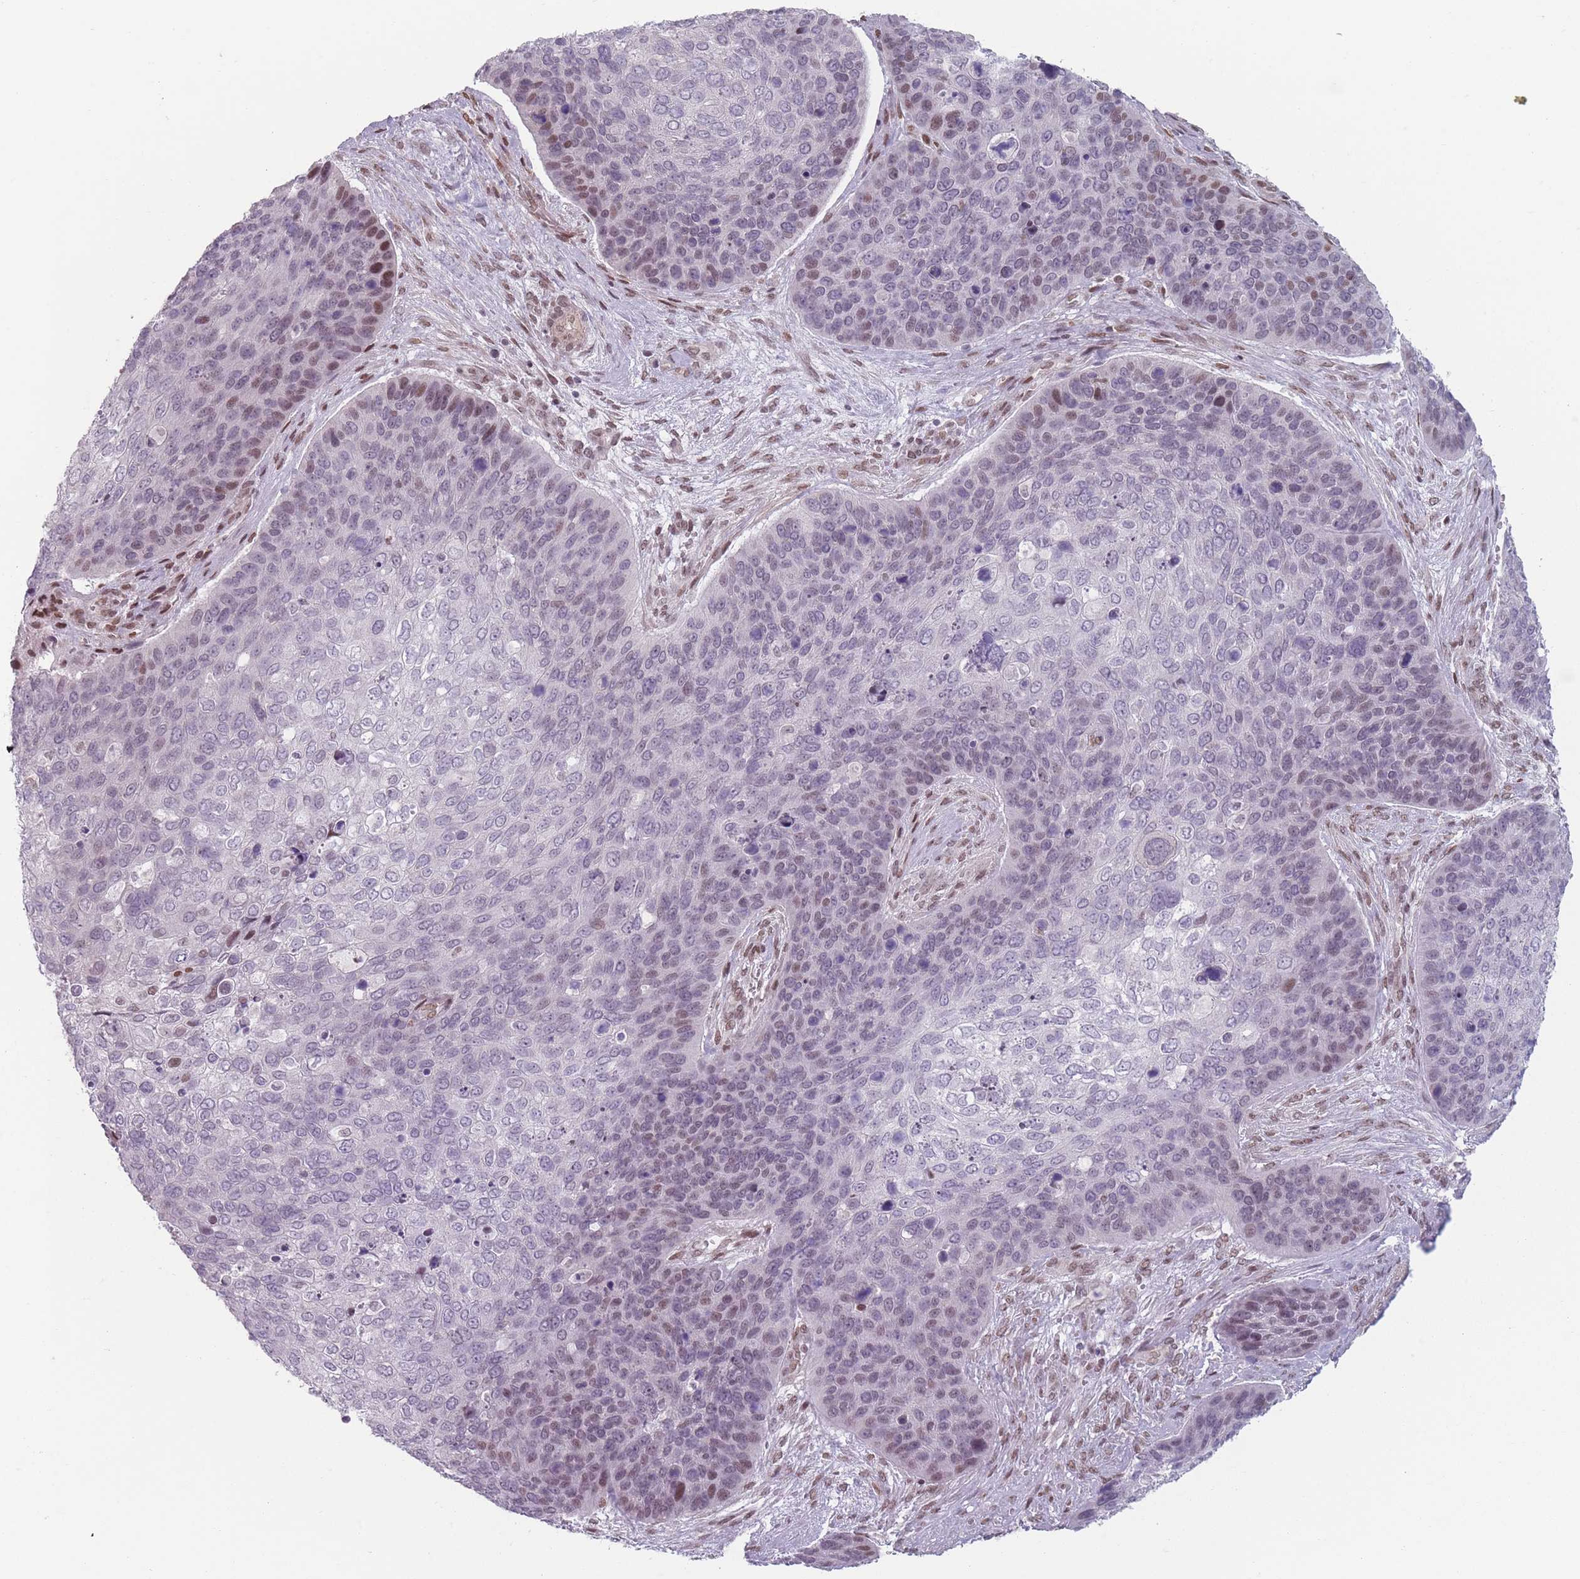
{"staining": {"intensity": "moderate", "quantity": "25%-75%", "location": "nuclear"}, "tissue": "skin cancer", "cell_type": "Tumor cells", "image_type": "cancer", "snomed": [{"axis": "morphology", "description": "Basal cell carcinoma"}, {"axis": "topography", "description": "Skin"}], "caption": "The image demonstrates staining of skin cancer, revealing moderate nuclear protein expression (brown color) within tumor cells.", "gene": "SH3BGRL2", "patient": {"sex": "female", "age": 74}}